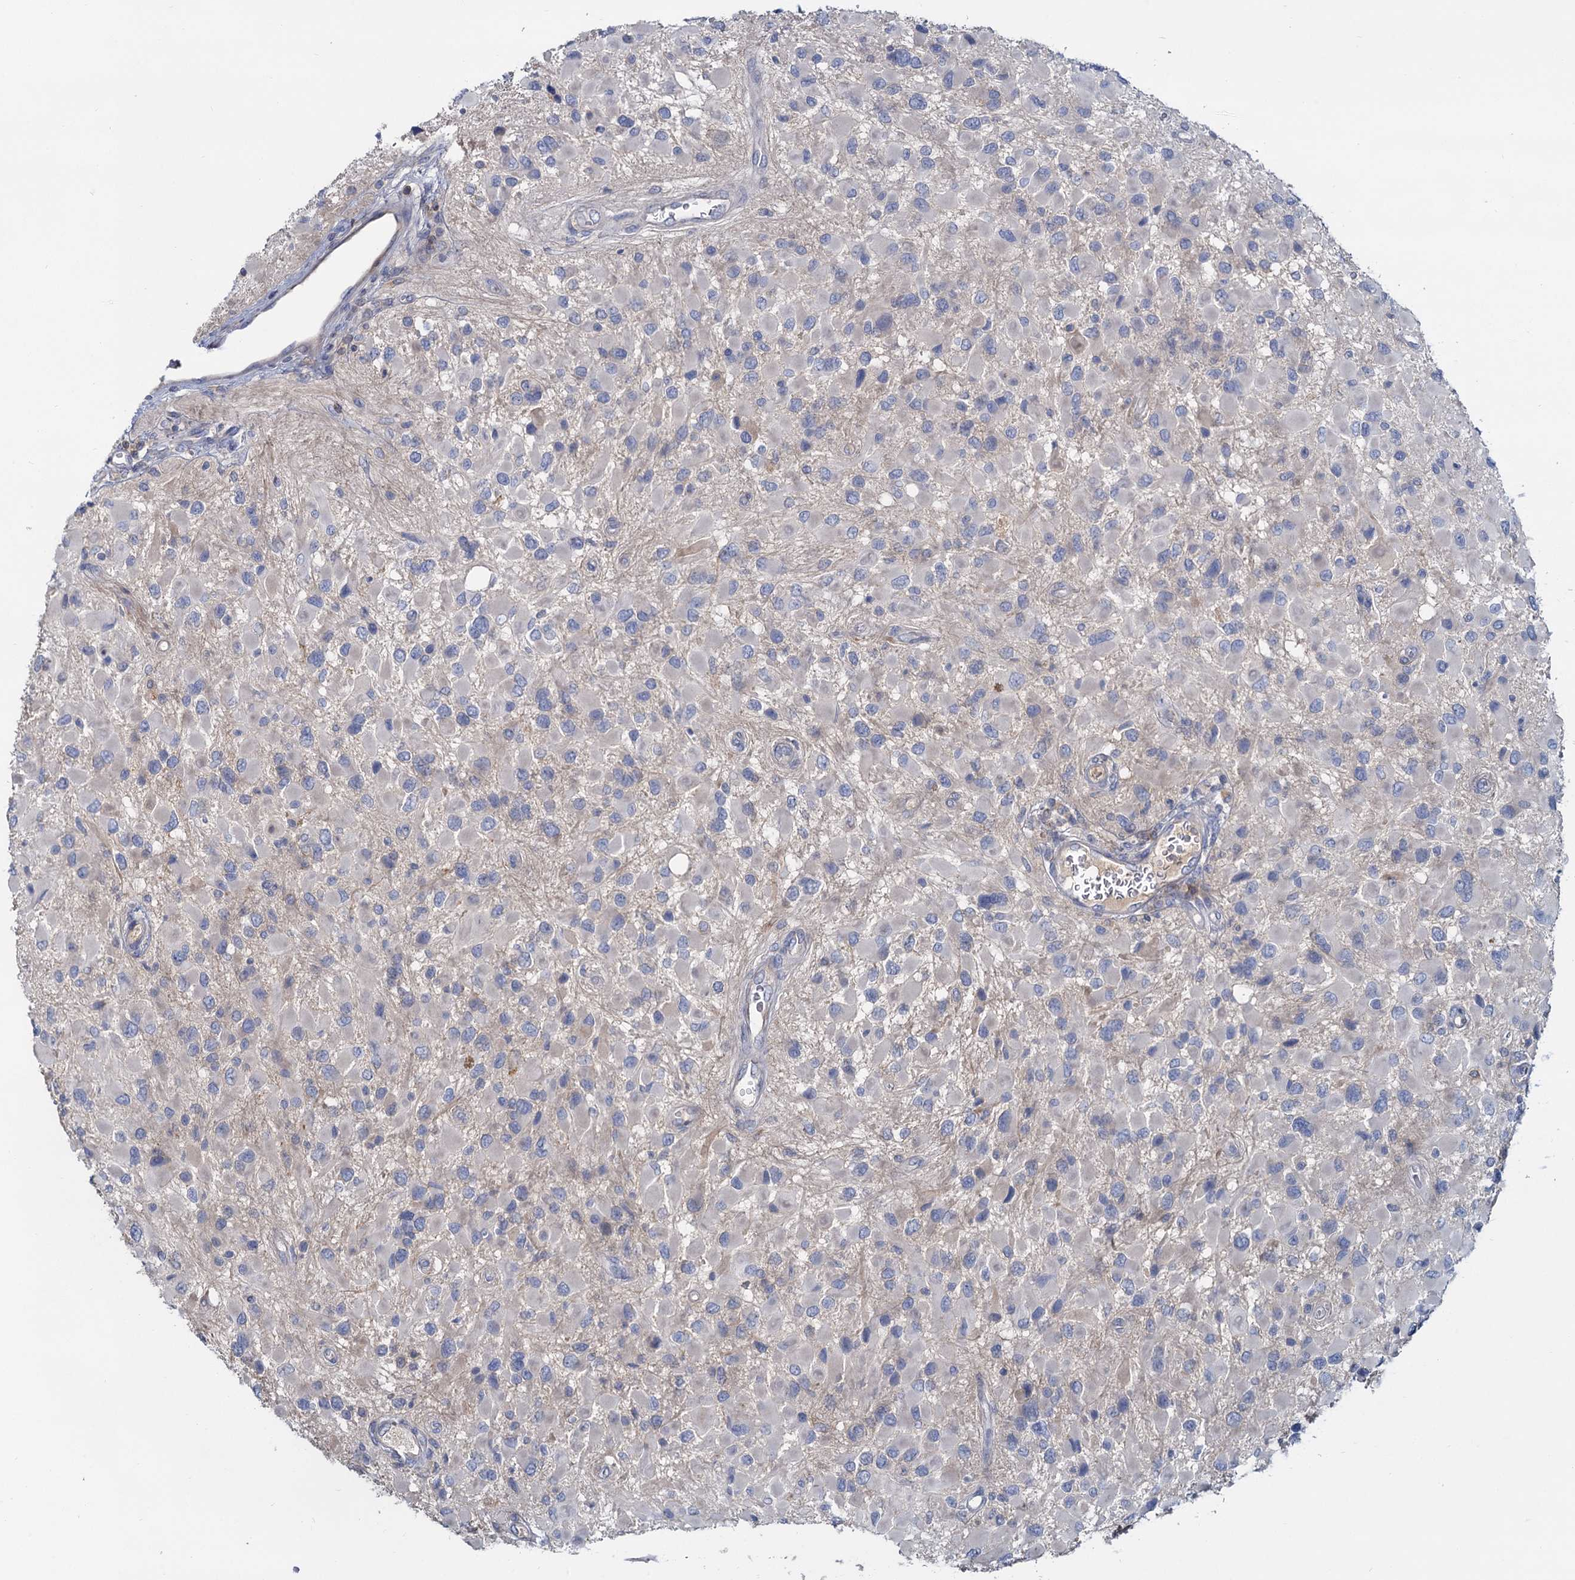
{"staining": {"intensity": "negative", "quantity": "none", "location": "none"}, "tissue": "glioma", "cell_type": "Tumor cells", "image_type": "cancer", "snomed": [{"axis": "morphology", "description": "Glioma, malignant, High grade"}, {"axis": "topography", "description": "Brain"}], "caption": "A photomicrograph of human malignant high-grade glioma is negative for staining in tumor cells. (Immunohistochemistry (ihc), brightfield microscopy, high magnification).", "gene": "ACSM3", "patient": {"sex": "male", "age": 53}}